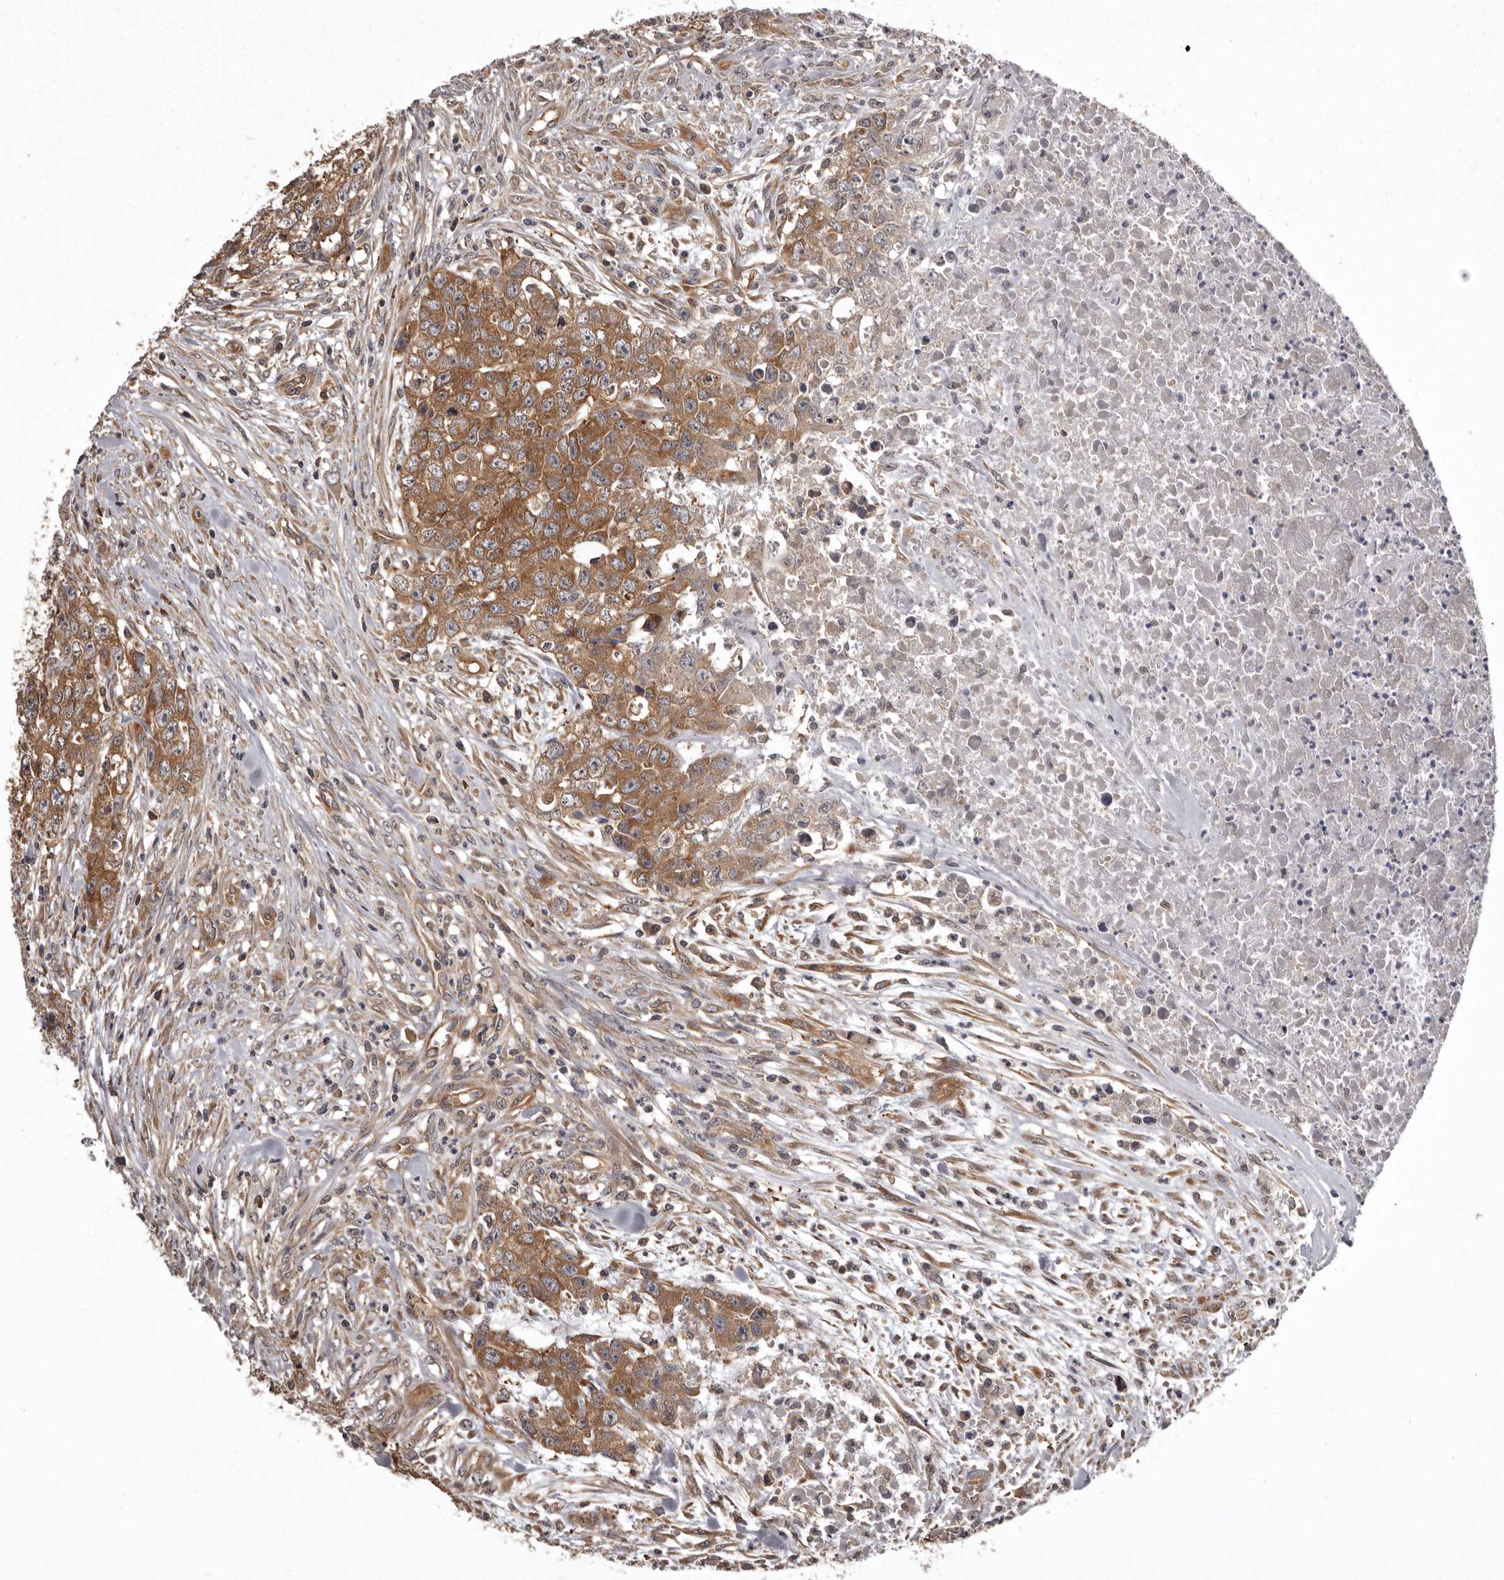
{"staining": {"intensity": "moderate", "quantity": ">75%", "location": "cytoplasmic/membranous"}, "tissue": "testis cancer", "cell_type": "Tumor cells", "image_type": "cancer", "snomed": [{"axis": "morphology", "description": "Carcinoma, Embryonal, NOS"}, {"axis": "topography", "description": "Testis"}], "caption": "This micrograph exhibits testis cancer (embryonal carcinoma) stained with IHC to label a protein in brown. The cytoplasmic/membranous of tumor cells show moderate positivity for the protein. Nuclei are counter-stained blue.", "gene": "DARS1", "patient": {"sex": "male", "age": 28}}